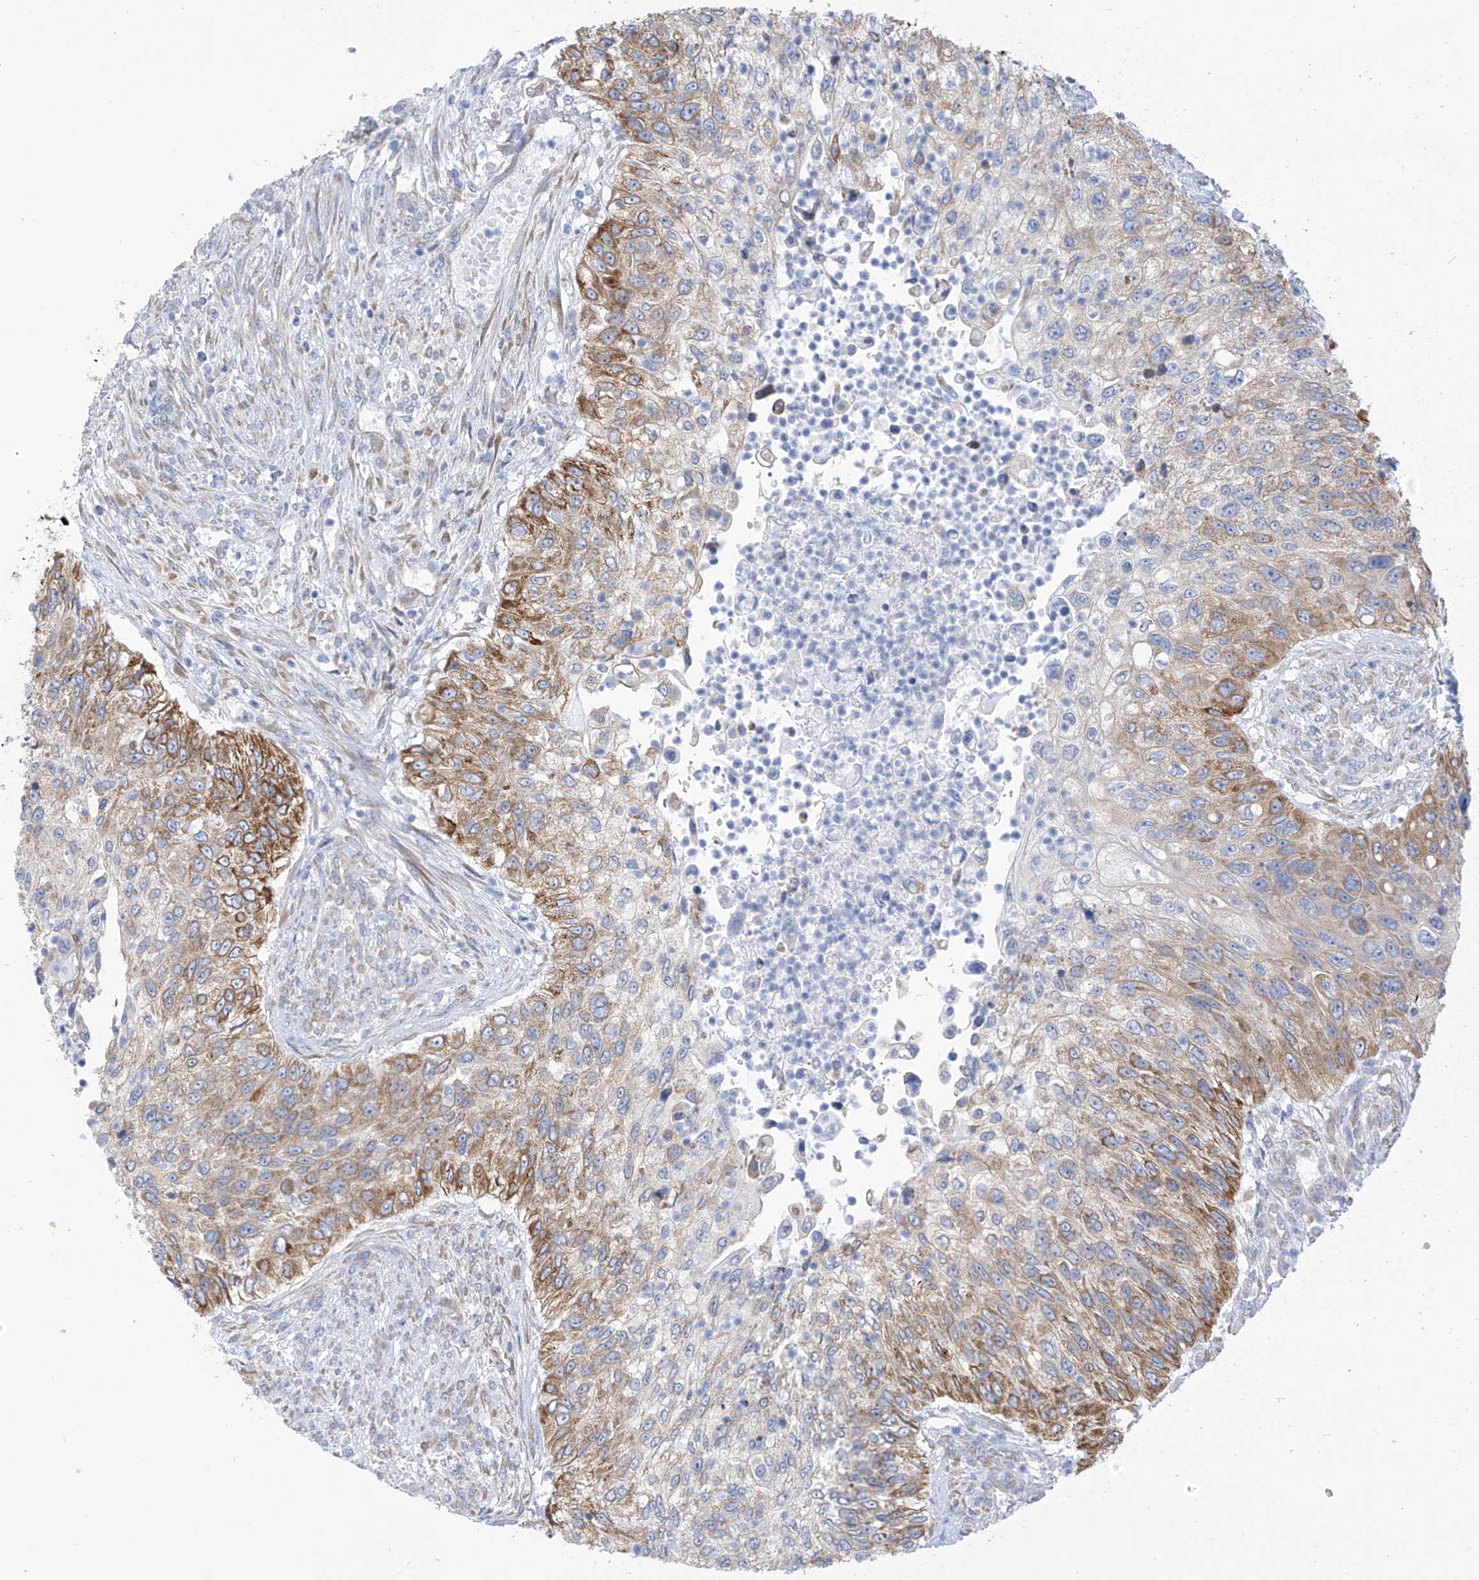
{"staining": {"intensity": "moderate", "quantity": "25%-75%", "location": "cytoplasmic/membranous"}, "tissue": "urothelial cancer", "cell_type": "Tumor cells", "image_type": "cancer", "snomed": [{"axis": "morphology", "description": "Urothelial carcinoma, High grade"}, {"axis": "topography", "description": "Urinary bladder"}], "caption": "A photomicrograph showing moderate cytoplasmic/membranous positivity in approximately 25%-75% of tumor cells in urothelial carcinoma (high-grade), as visualized by brown immunohistochemical staining.", "gene": "RCN2", "patient": {"sex": "female", "age": 60}}